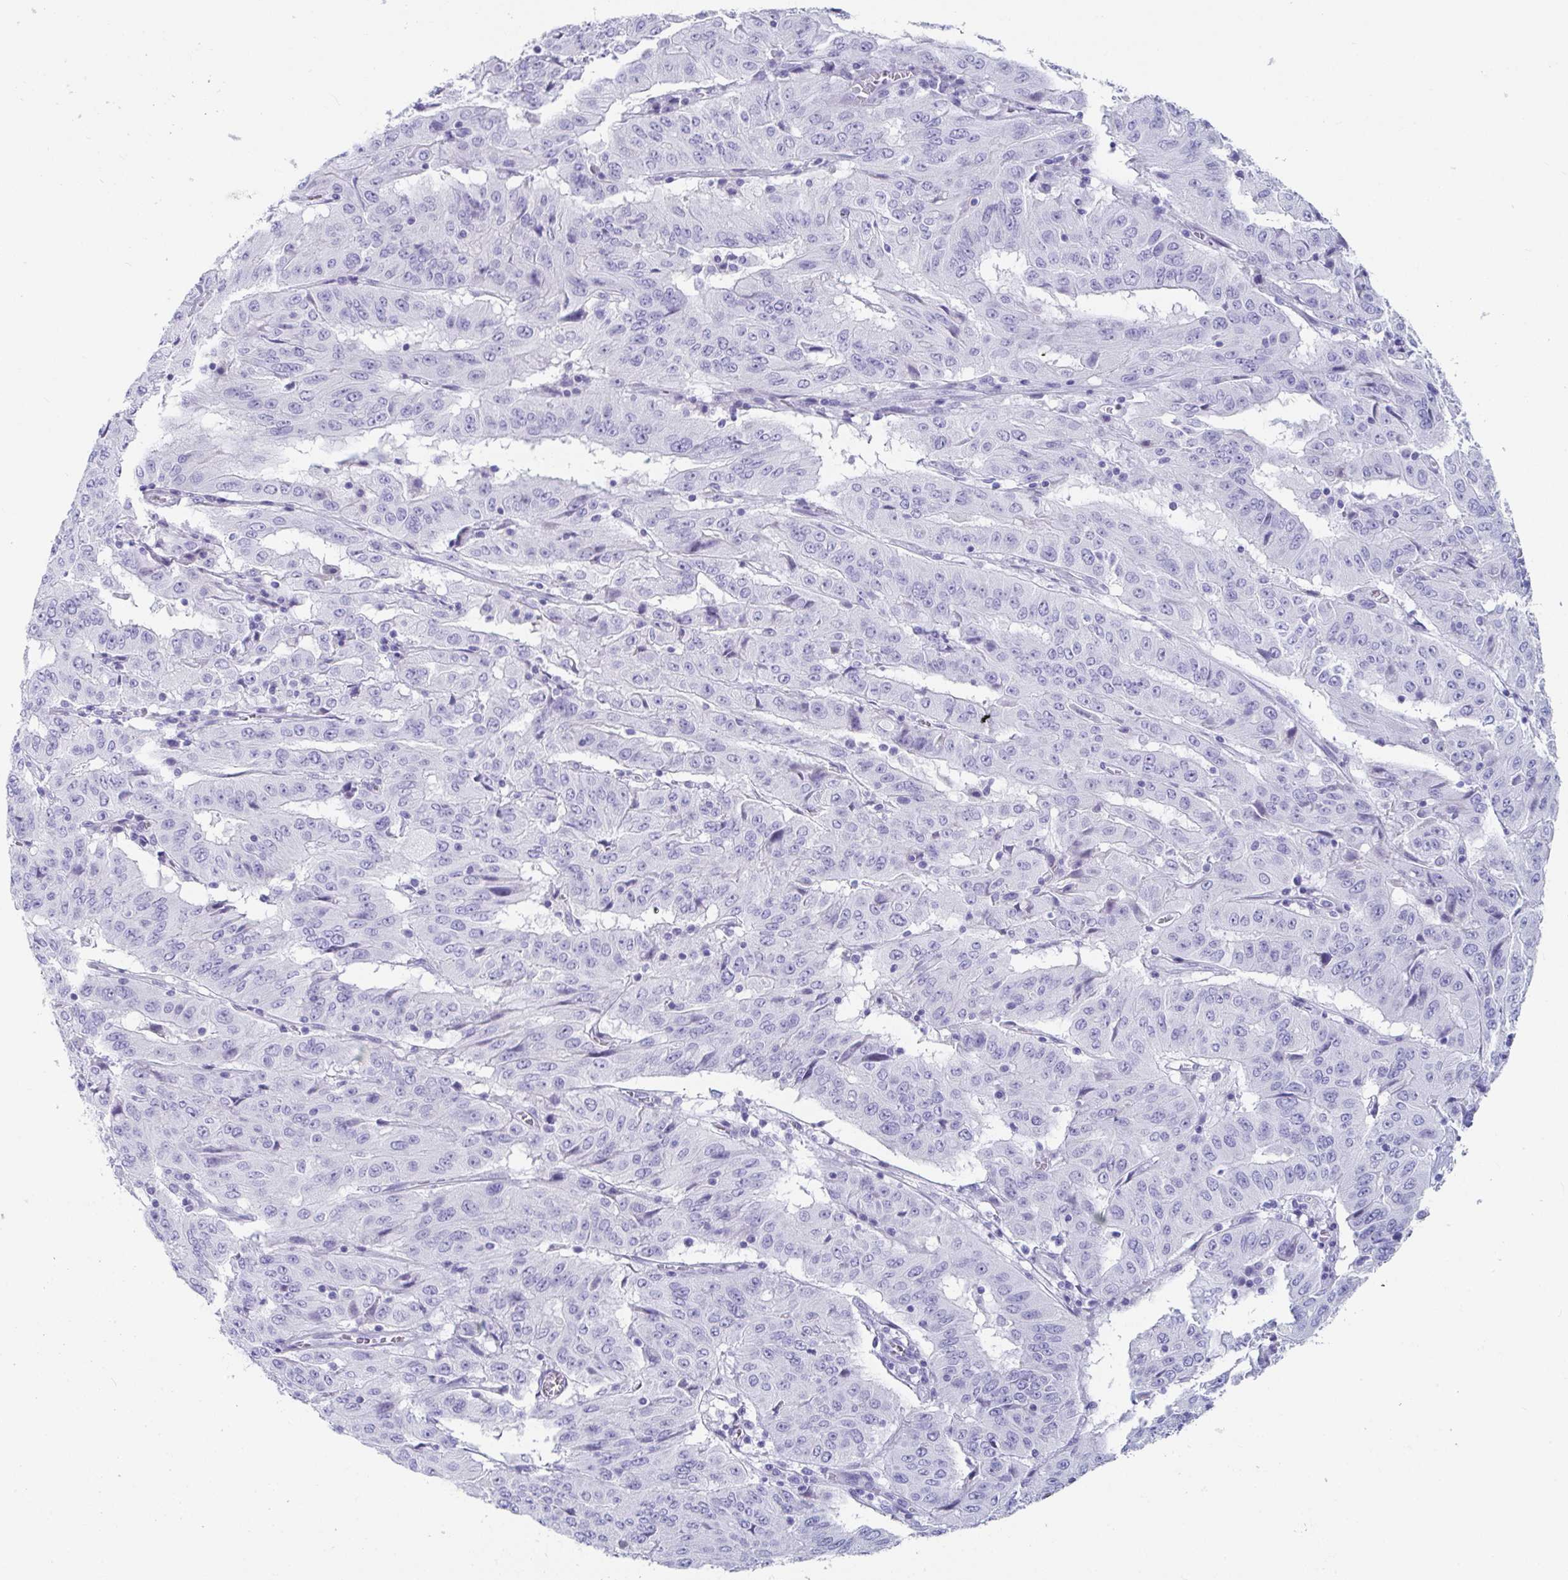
{"staining": {"intensity": "negative", "quantity": "none", "location": "none"}, "tissue": "pancreatic cancer", "cell_type": "Tumor cells", "image_type": "cancer", "snomed": [{"axis": "morphology", "description": "Adenocarcinoma, NOS"}, {"axis": "topography", "description": "Pancreas"}], "caption": "This photomicrograph is of adenocarcinoma (pancreatic) stained with immunohistochemistry (IHC) to label a protein in brown with the nuclei are counter-stained blue. There is no positivity in tumor cells.", "gene": "PLA2G1B", "patient": {"sex": "male", "age": 63}}